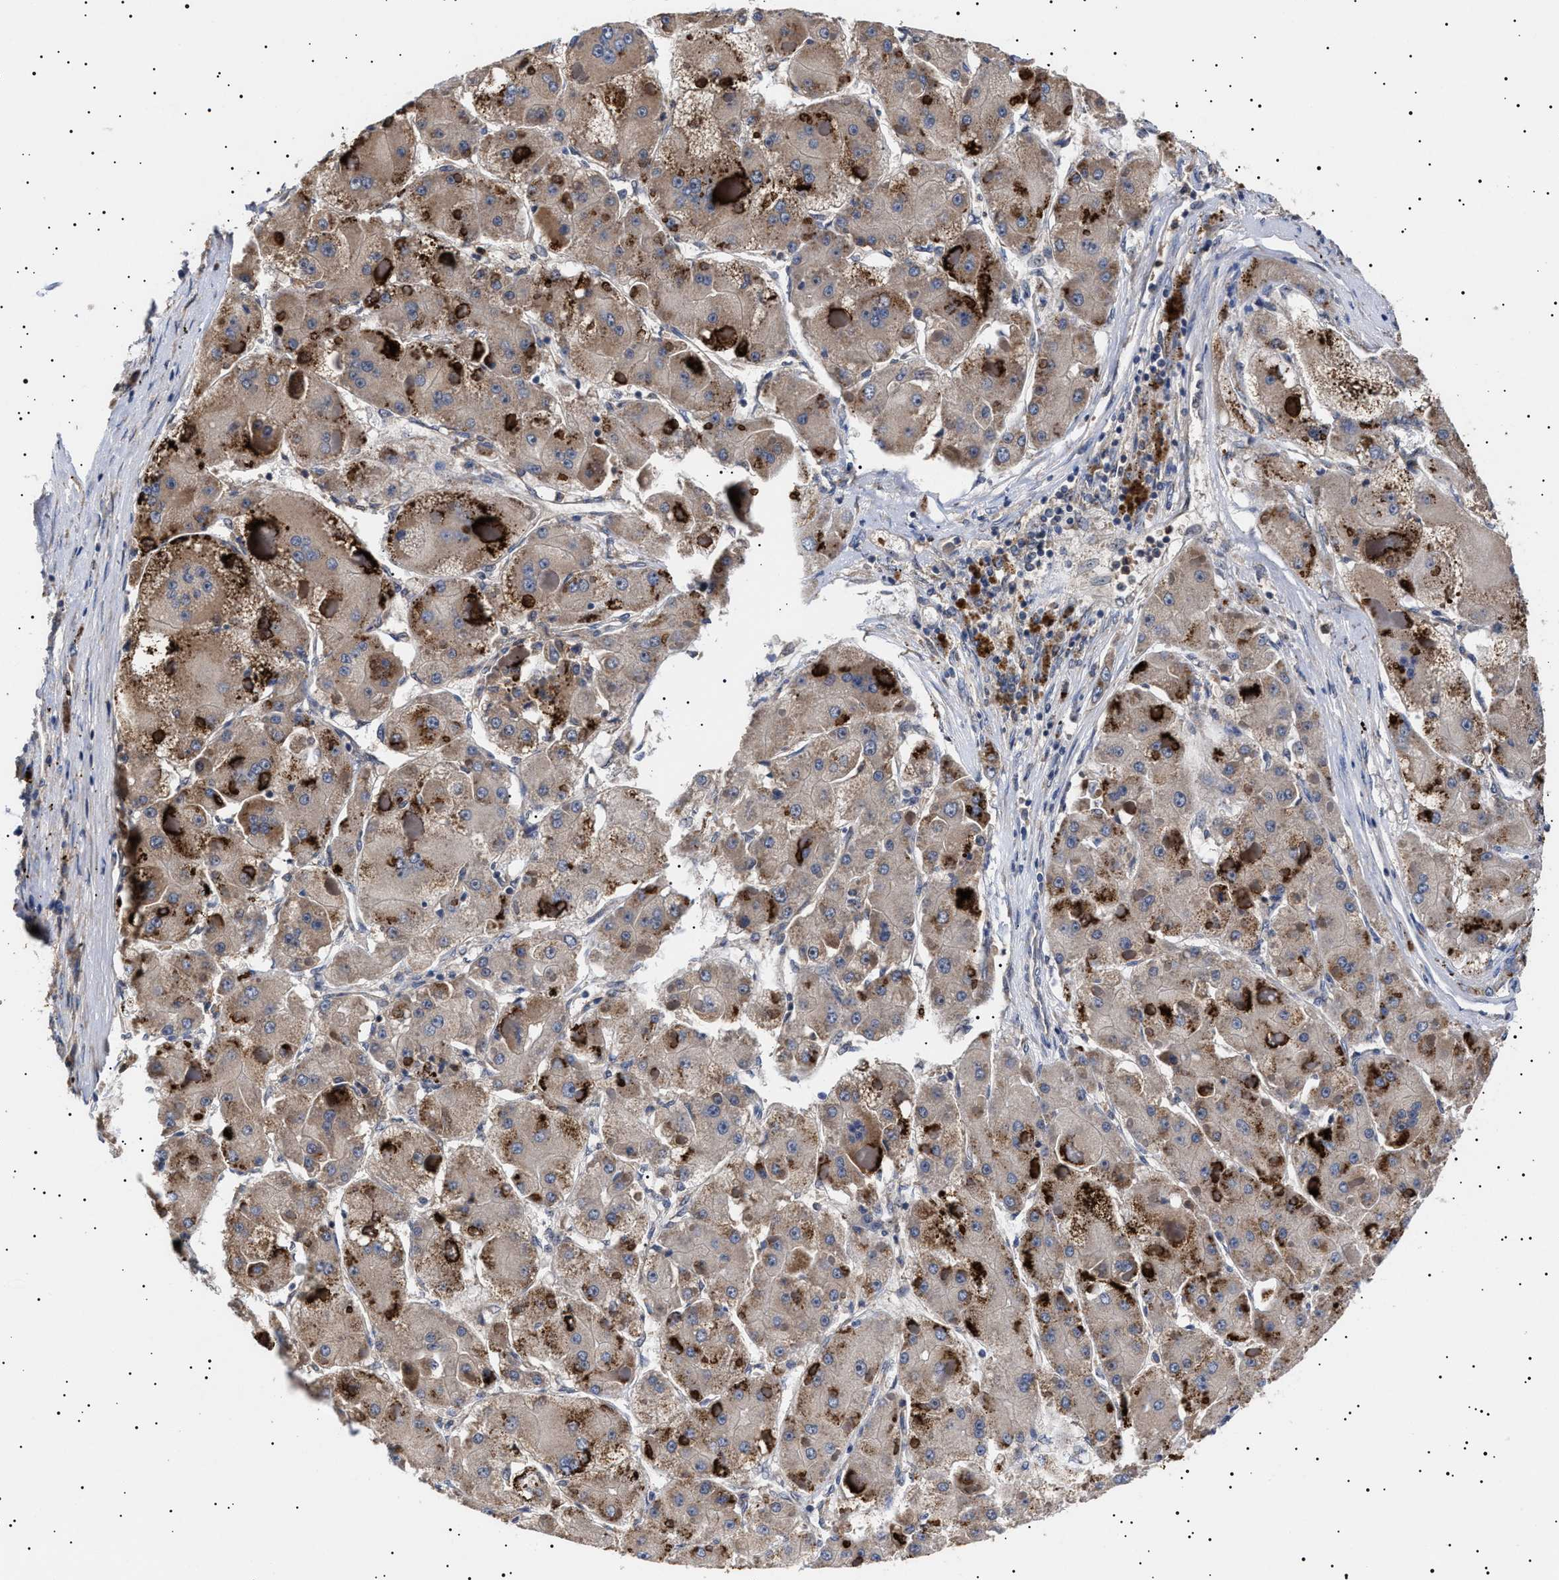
{"staining": {"intensity": "moderate", "quantity": ">75%", "location": "cytoplasmic/membranous"}, "tissue": "liver cancer", "cell_type": "Tumor cells", "image_type": "cancer", "snomed": [{"axis": "morphology", "description": "Carcinoma, Hepatocellular, NOS"}, {"axis": "topography", "description": "Liver"}], "caption": "Approximately >75% of tumor cells in human liver cancer (hepatocellular carcinoma) show moderate cytoplasmic/membranous protein expression as visualized by brown immunohistochemical staining.", "gene": "KRBA1", "patient": {"sex": "female", "age": 73}}